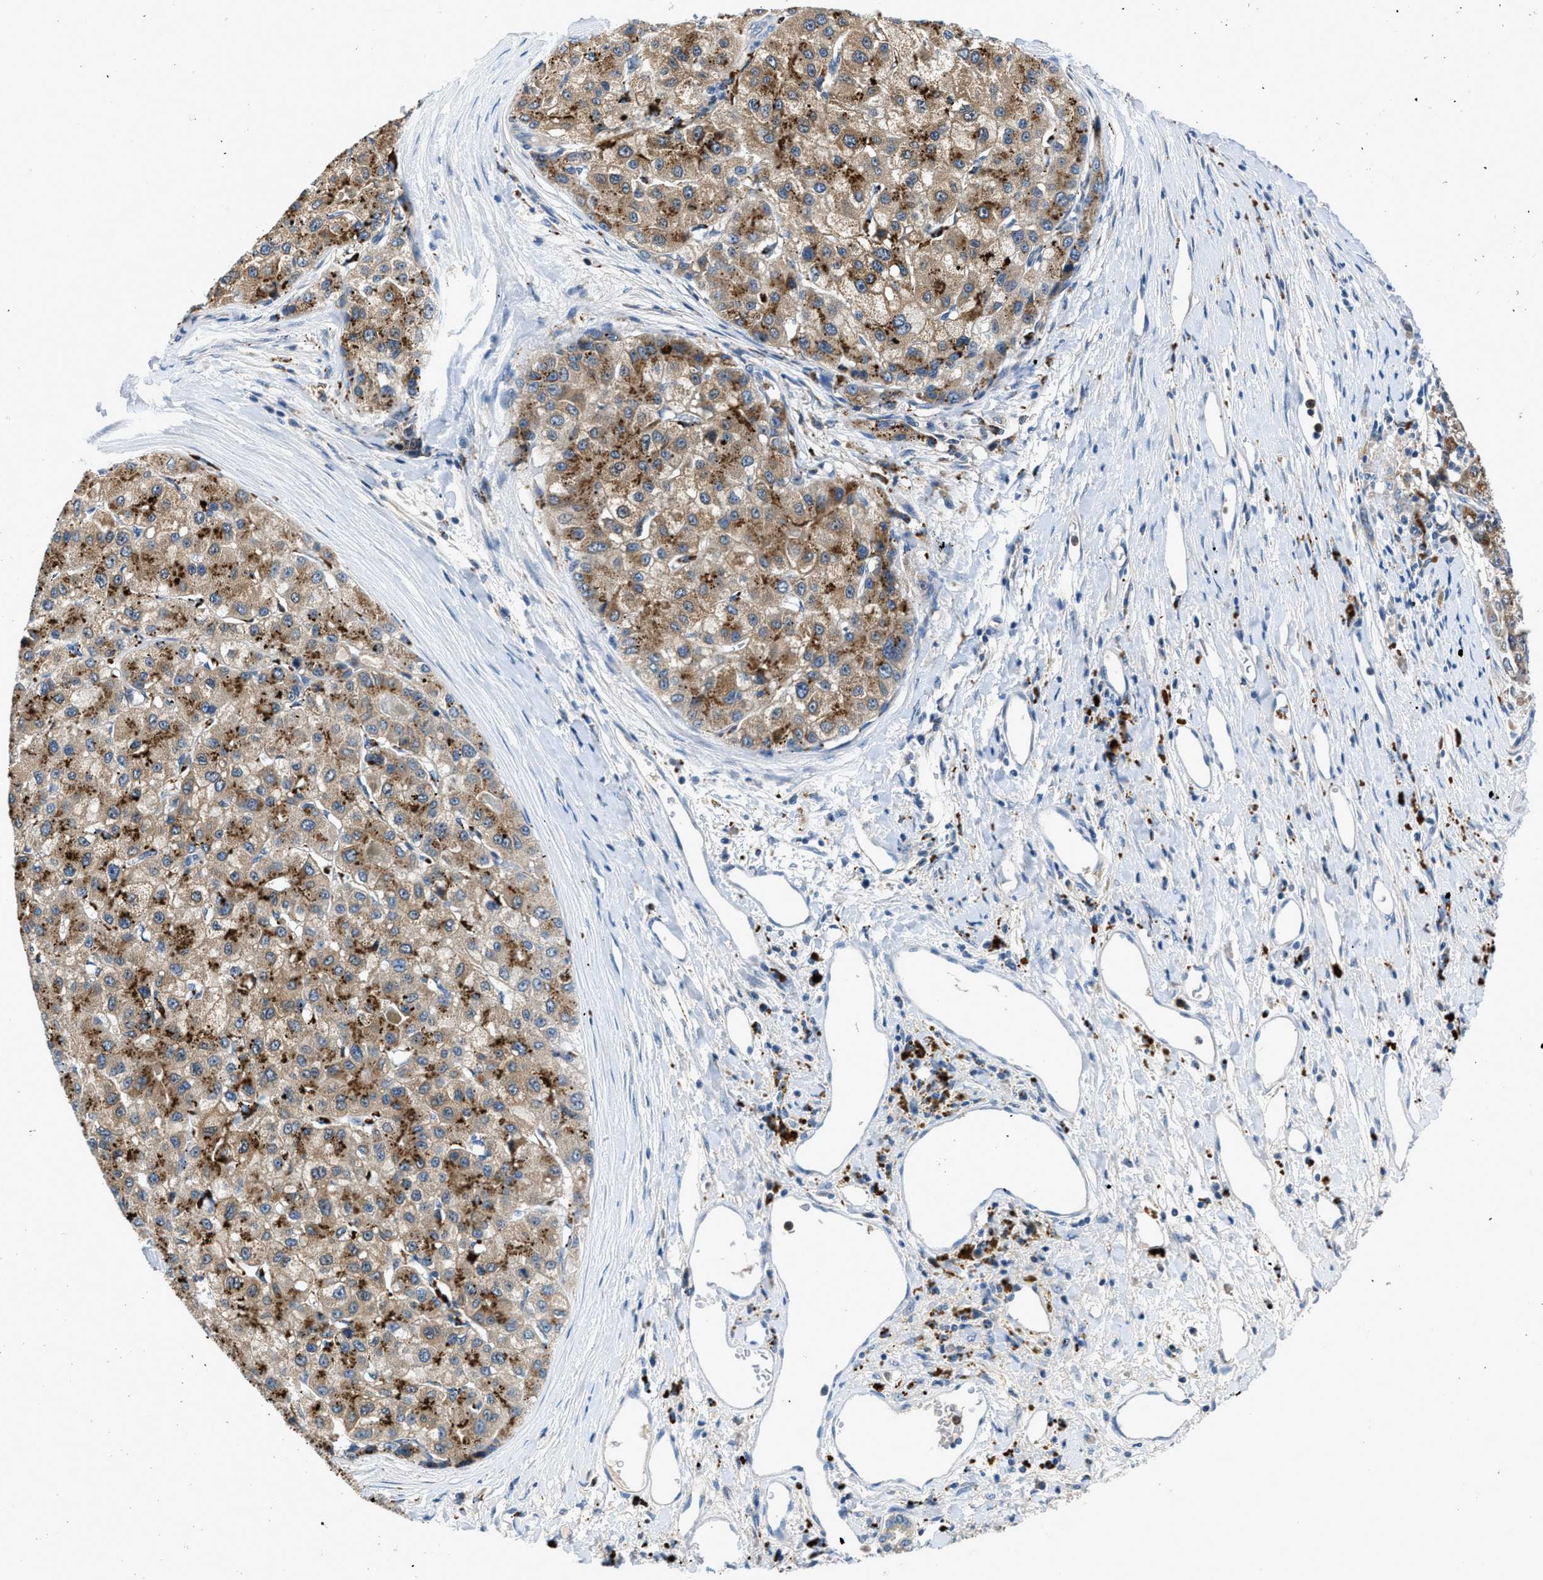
{"staining": {"intensity": "strong", "quantity": ">75%", "location": "cytoplasmic/membranous,nuclear"}, "tissue": "liver cancer", "cell_type": "Tumor cells", "image_type": "cancer", "snomed": [{"axis": "morphology", "description": "Carcinoma, Hepatocellular, NOS"}, {"axis": "topography", "description": "Liver"}], "caption": "High-power microscopy captured an IHC image of liver hepatocellular carcinoma, revealing strong cytoplasmic/membranous and nuclear expression in about >75% of tumor cells.", "gene": "ADGRE3", "patient": {"sex": "male", "age": 80}}